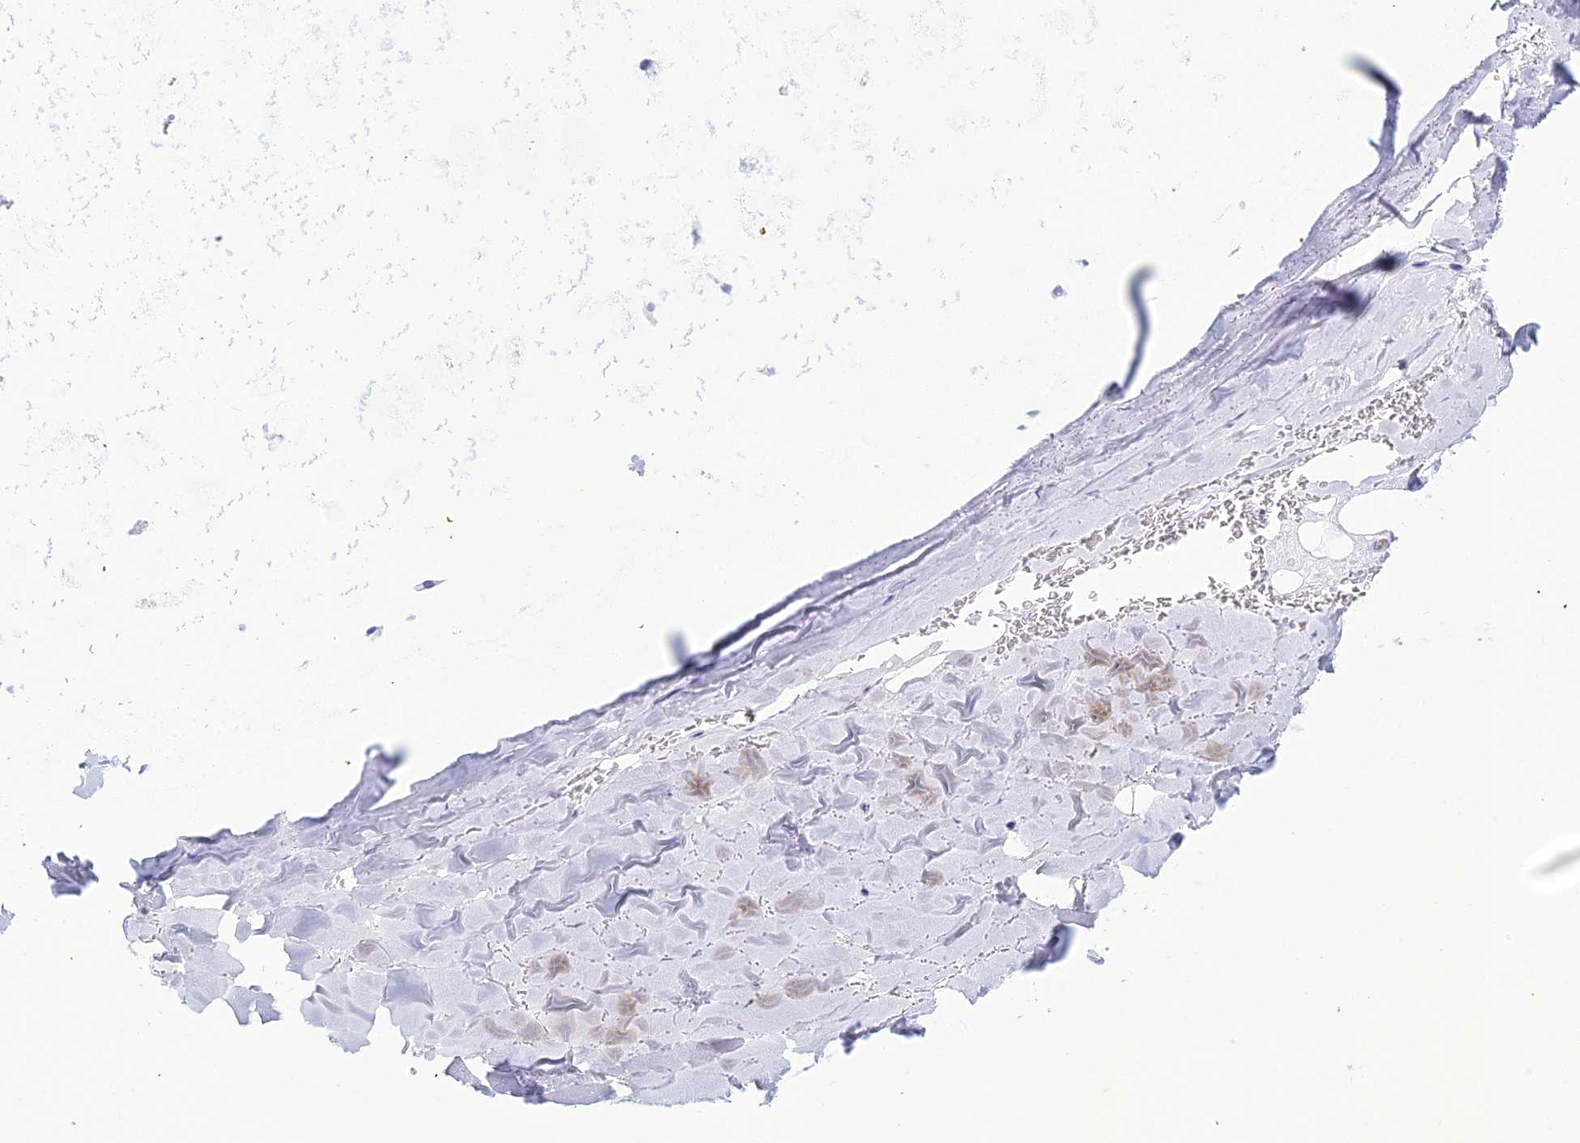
{"staining": {"intensity": "negative", "quantity": "none", "location": "none"}, "tissue": "adipose tissue", "cell_type": "Adipocytes", "image_type": "normal", "snomed": [{"axis": "morphology", "description": "Normal tissue, NOS"}, {"axis": "topography", "description": "Cartilage tissue"}], "caption": "IHC of benign adipose tissue reveals no expression in adipocytes.", "gene": "ZNF442", "patient": {"sex": "male", "age": 66}}